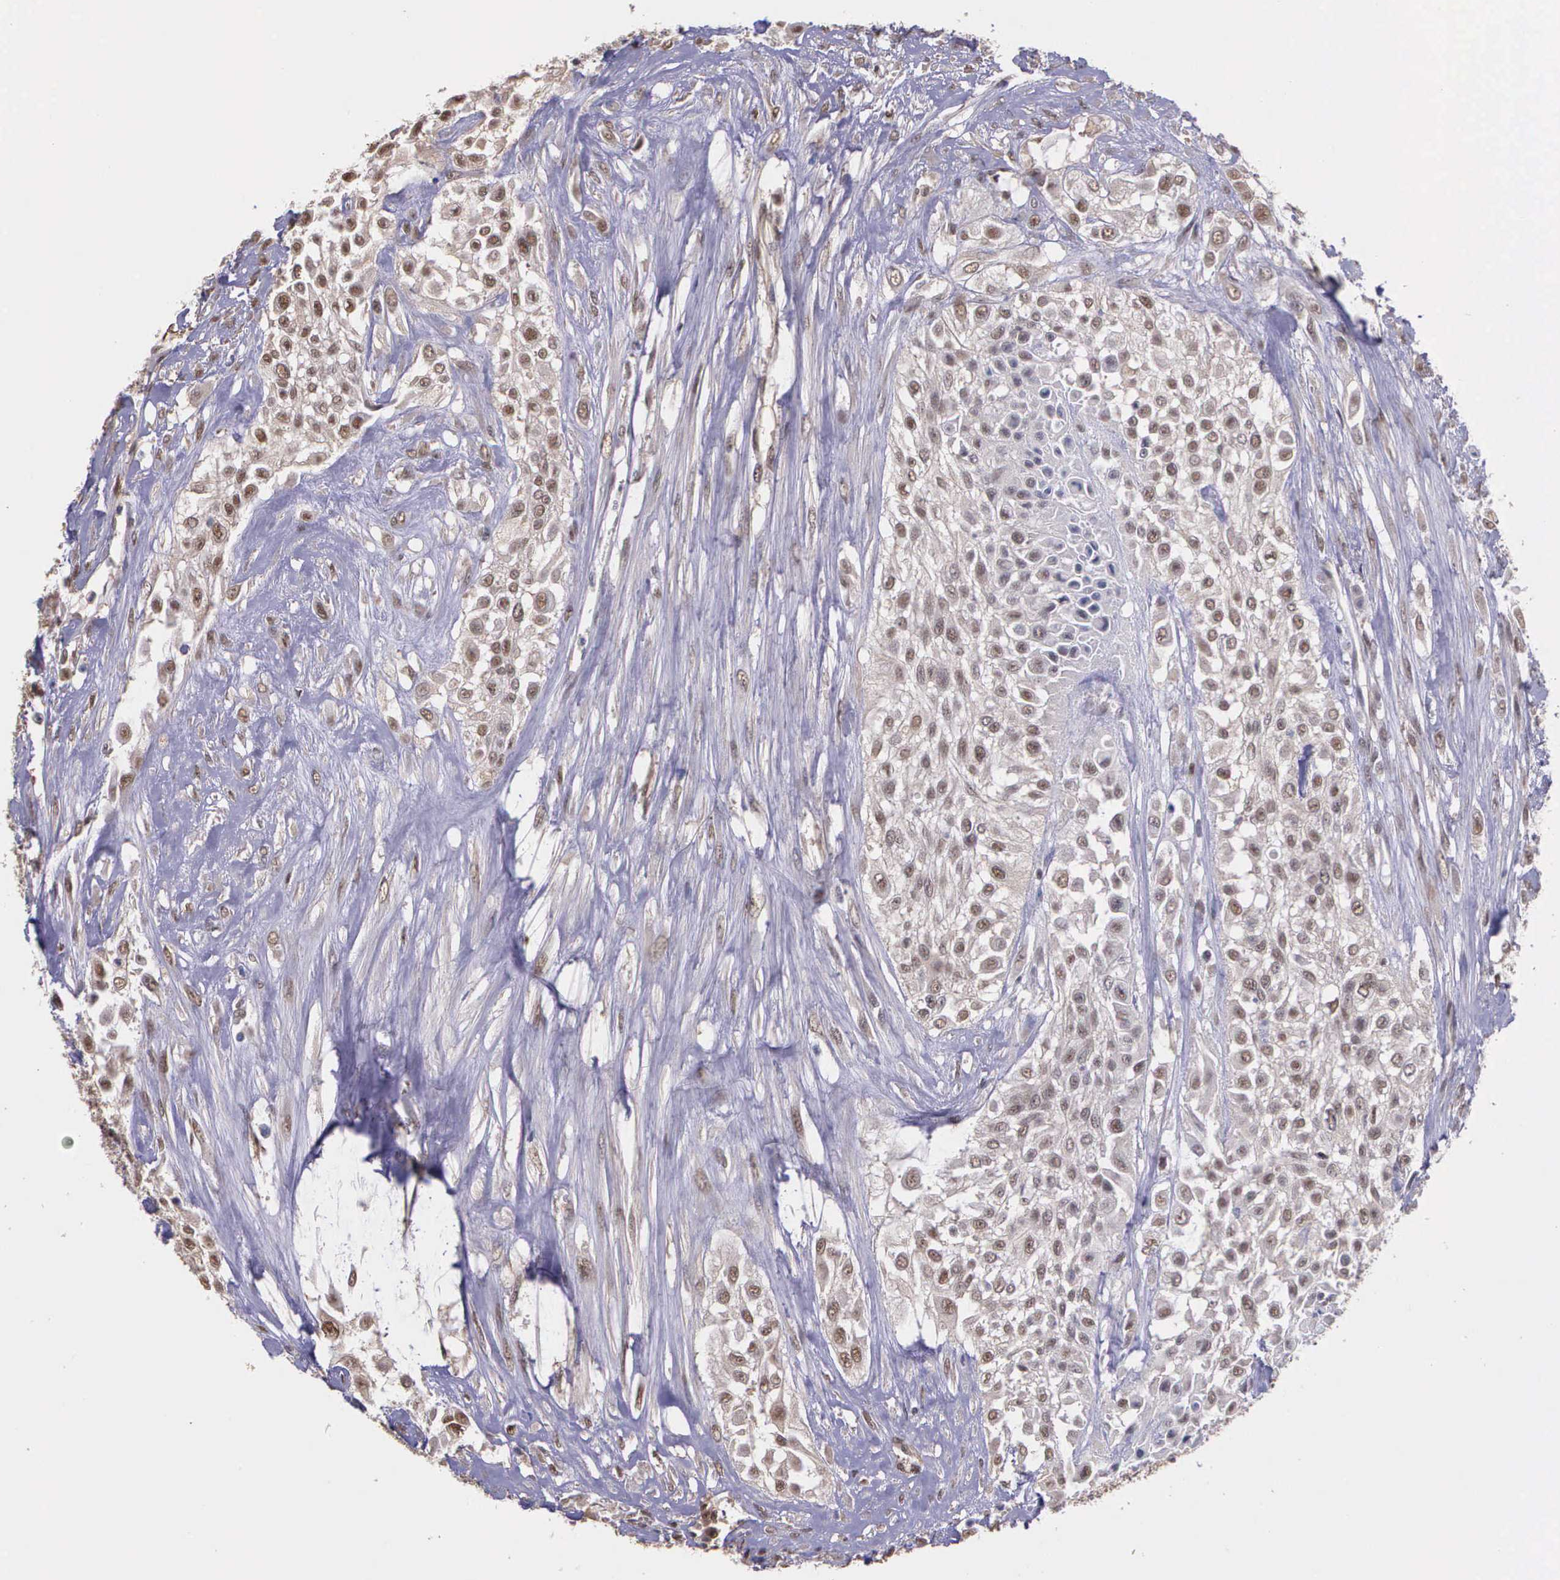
{"staining": {"intensity": "weak", "quantity": "25%-75%", "location": "cytoplasmic/membranous,nuclear"}, "tissue": "urothelial cancer", "cell_type": "Tumor cells", "image_type": "cancer", "snomed": [{"axis": "morphology", "description": "Urothelial carcinoma, High grade"}, {"axis": "topography", "description": "Urinary bladder"}], "caption": "Weak cytoplasmic/membranous and nuclear staining for a protein is appreciated in about 25%-75% of tumor cells of high-grade urothelial carcinoma using immunohistochemistry.", "gene": "PSMC1", "patient": {"sex": "male", "age": 57}}